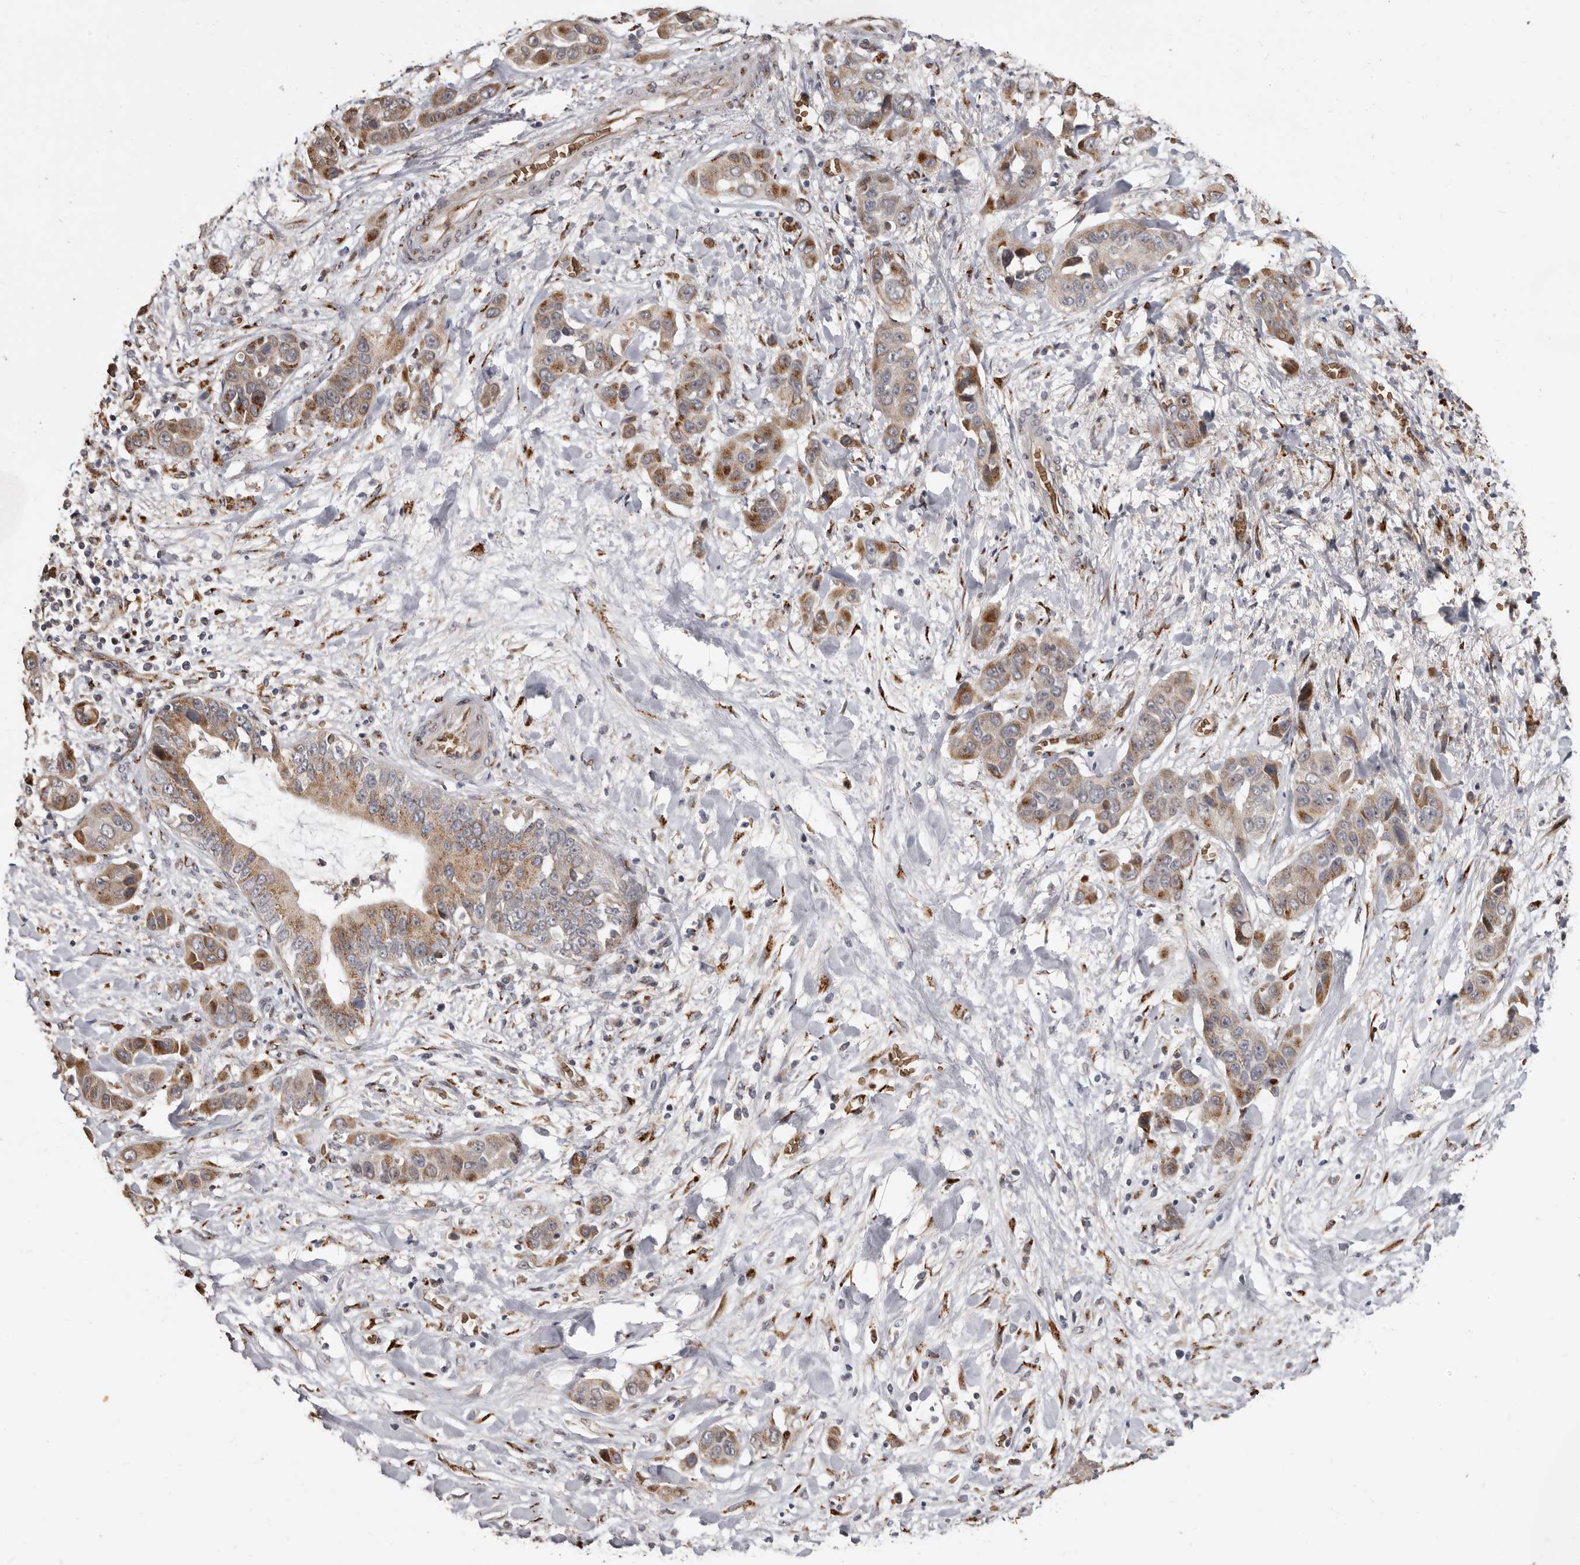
{"staining": {"intensity": "moderate", "quantity": ">75%", "location": "cytoplasmic/membranous"}, "tissue": "liver cancer", "cell_type": "Tumor cells", "image_type": "cancer", "snomed": [{"axis": "morphology", "description": "Cholangiocarcinoma"}, {"axis": "topography", "description": "Liver"}], "caption": "A micrograph of liver cancer stained for a protein reveals moderate cytoplasmic/membranous brown staining in tumor cells.", "gene": "ENTREP1", "patient": {"sex": "female", "age": 52}}